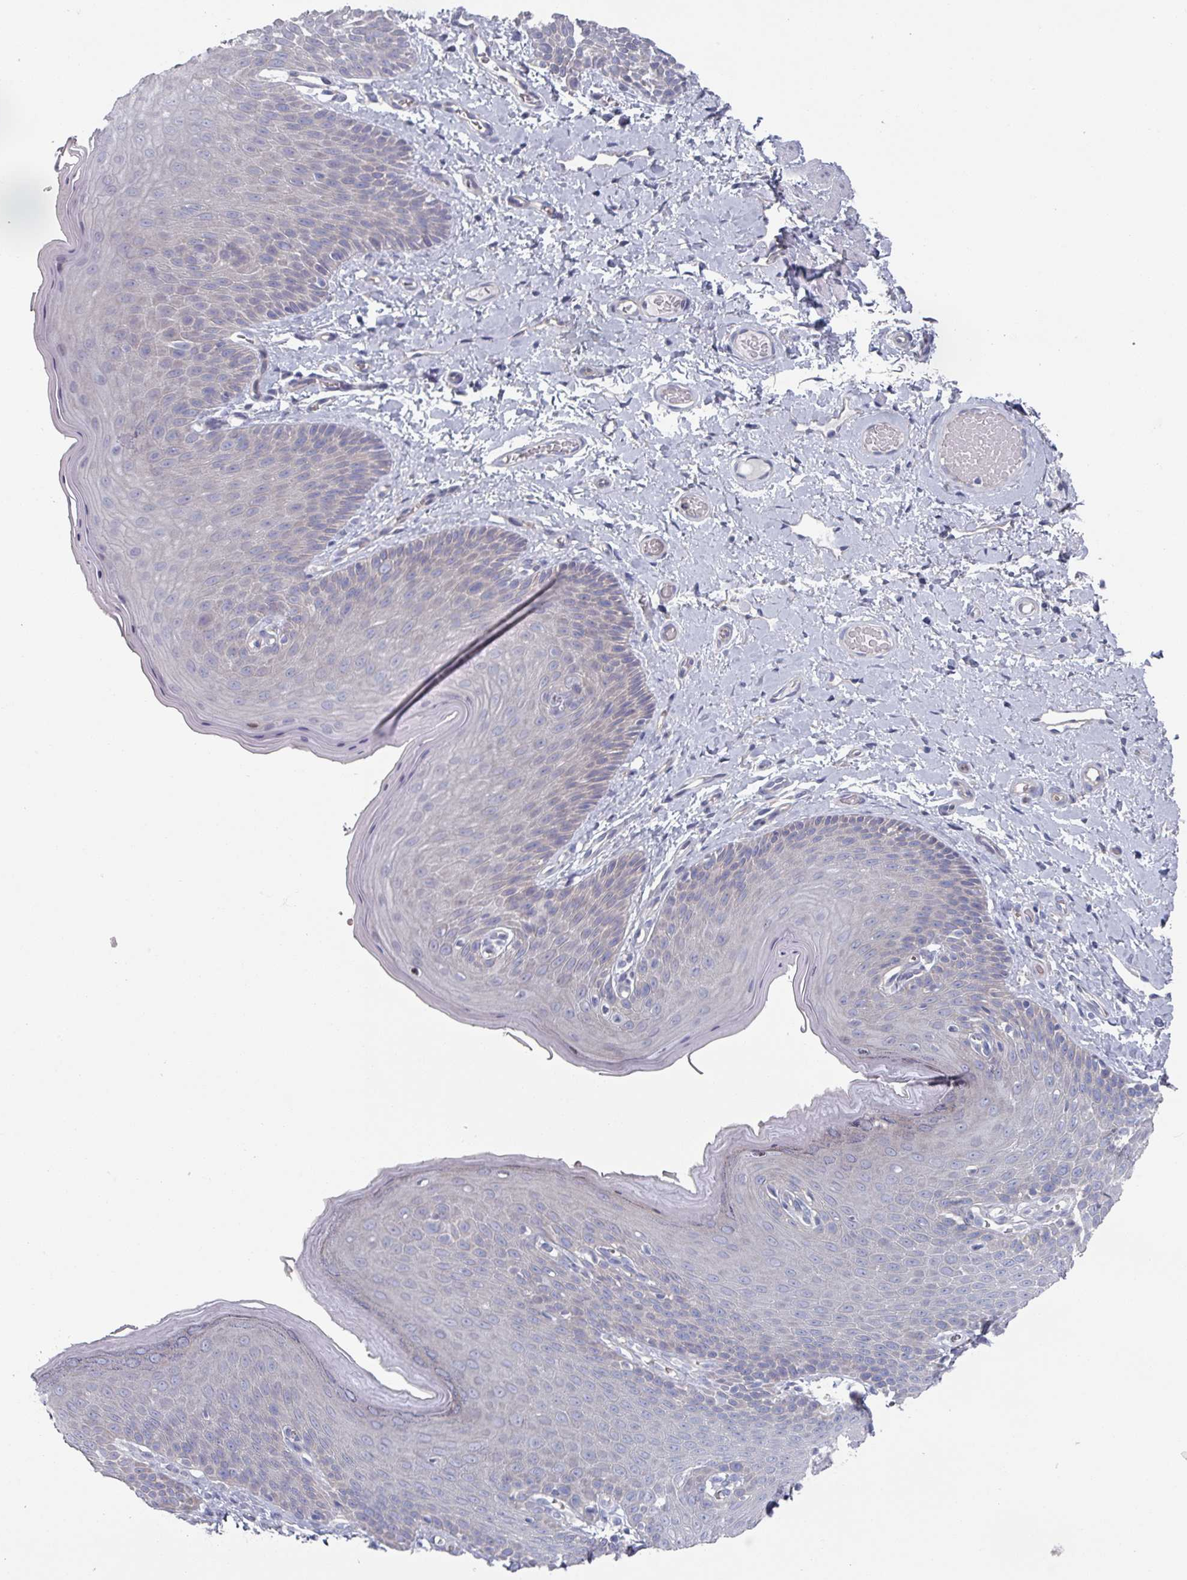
{"staining": {"intensity": "negative", "quantity": "none", "location": "none"}, "tissue": "skin", "cell_type": "Epidermal cells", "image_type": "normal", "snomed": [{"axis": "morphology", "description": "Normal tissue, NOS"}, {"axis": "topography", "description": "Anal"}], "caption": "An image of skin stained for a protein reveals no brown staining in epidermal cells. Brightfield microscopy of IHC stained with DAB (brown) and hematoxylin (blue), captured at high magnification.", "gene": "EFL1", "patient": {"sex": "female", "age": 40}}